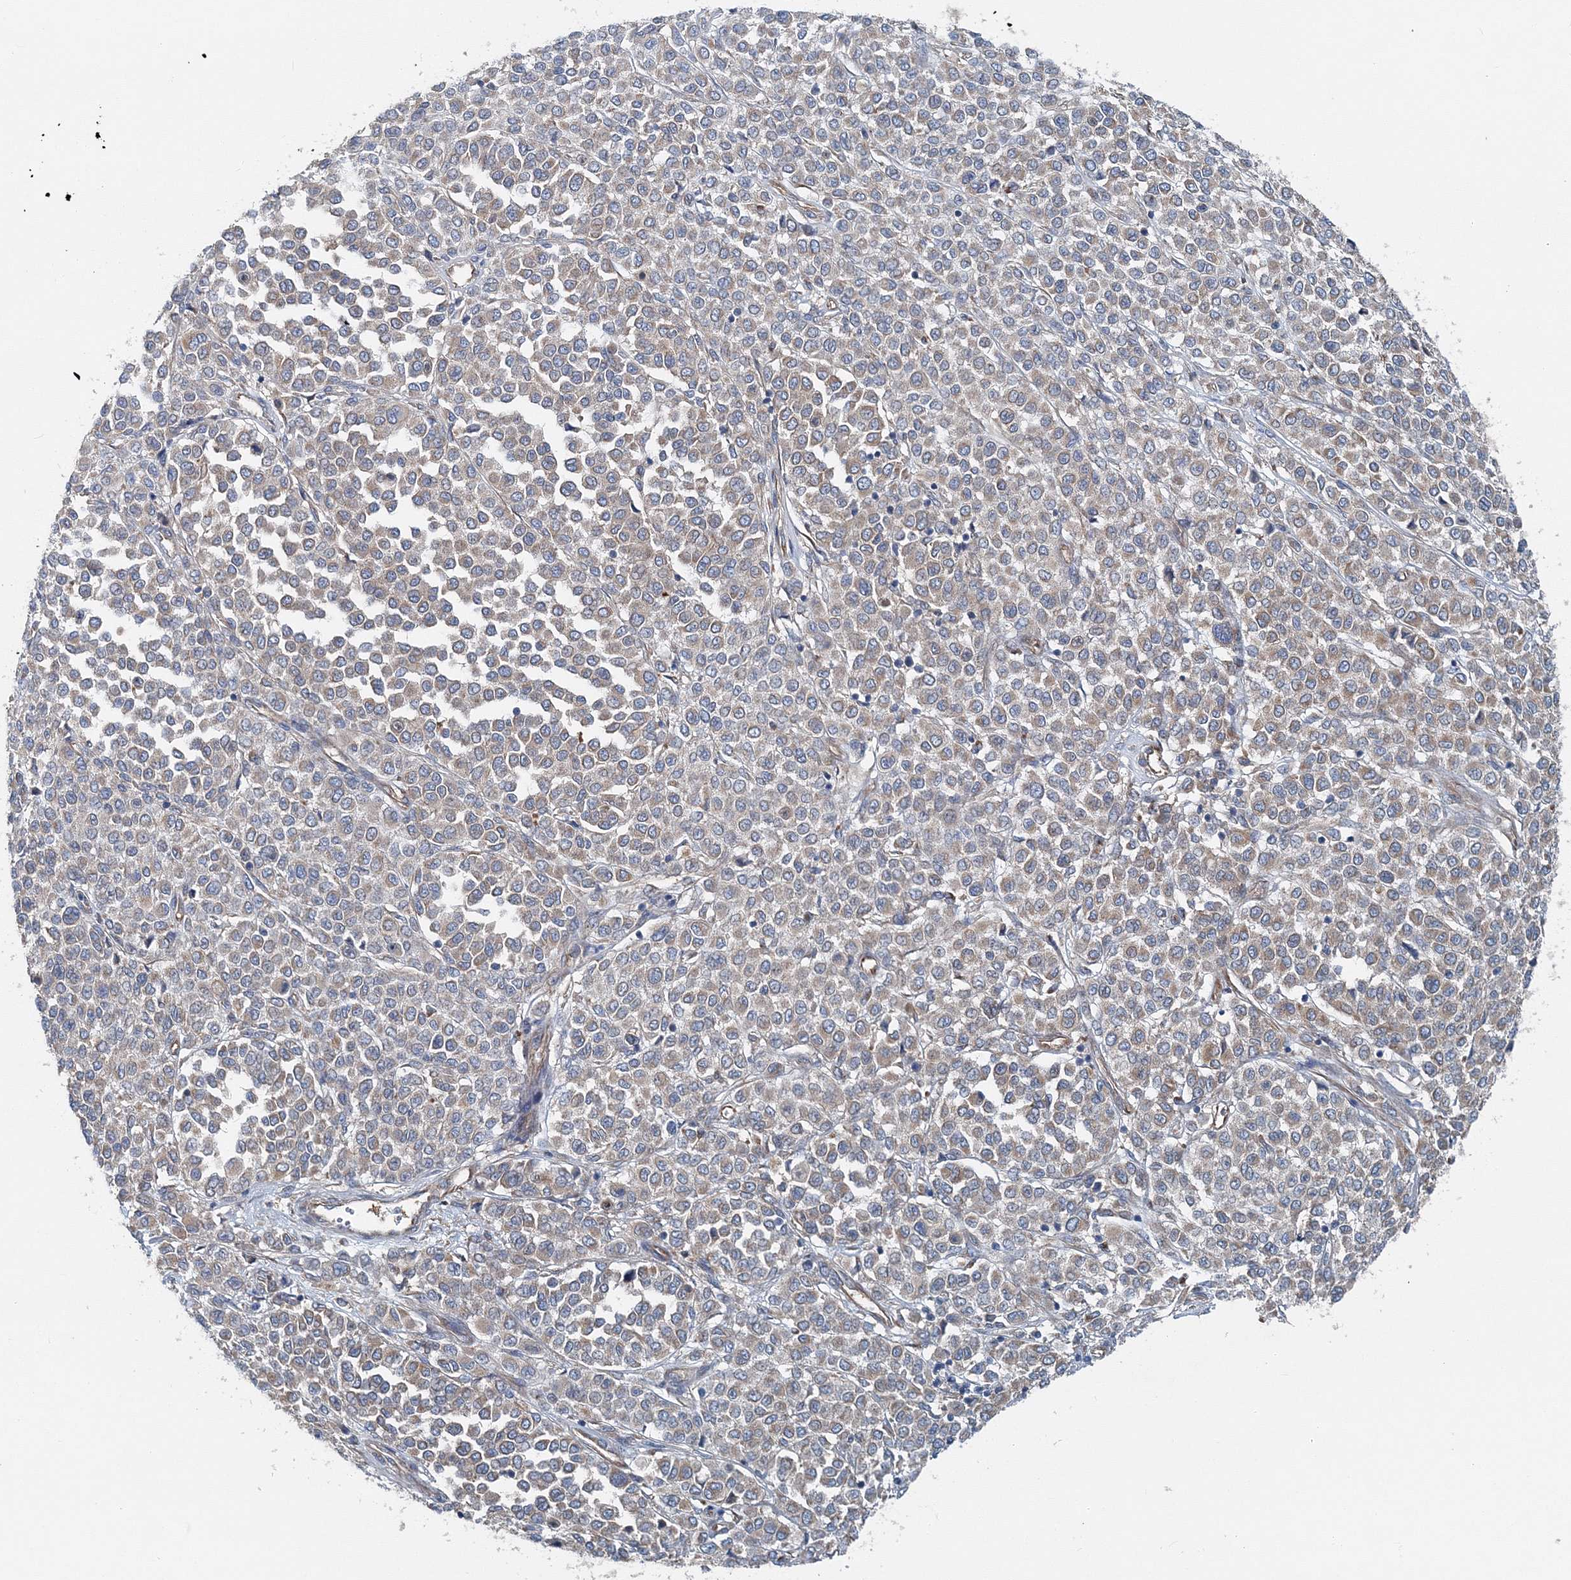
{"staining": {"intensity": "weak", "quantity": ">75%", "location": "cytoplasmic/membranous"}, "tissue": "melanoma", "cell_type": "Tumor cells", "image_type": "cancer", "snomed": [{"axis": "morphology", "description": "Malignant melanoma, Metastatic site"}, {"axis": "topography", "description": "Pancreas"}], "caption": "DAB immunohistochemical staining of malignant melanoma (metastatic site) displays weak cytoplasmic/membranous protein expression in approximately >75% of tumor cells.", "gene": "MPHOSPH9", "patient": {"sex": "female", "age": 30}}